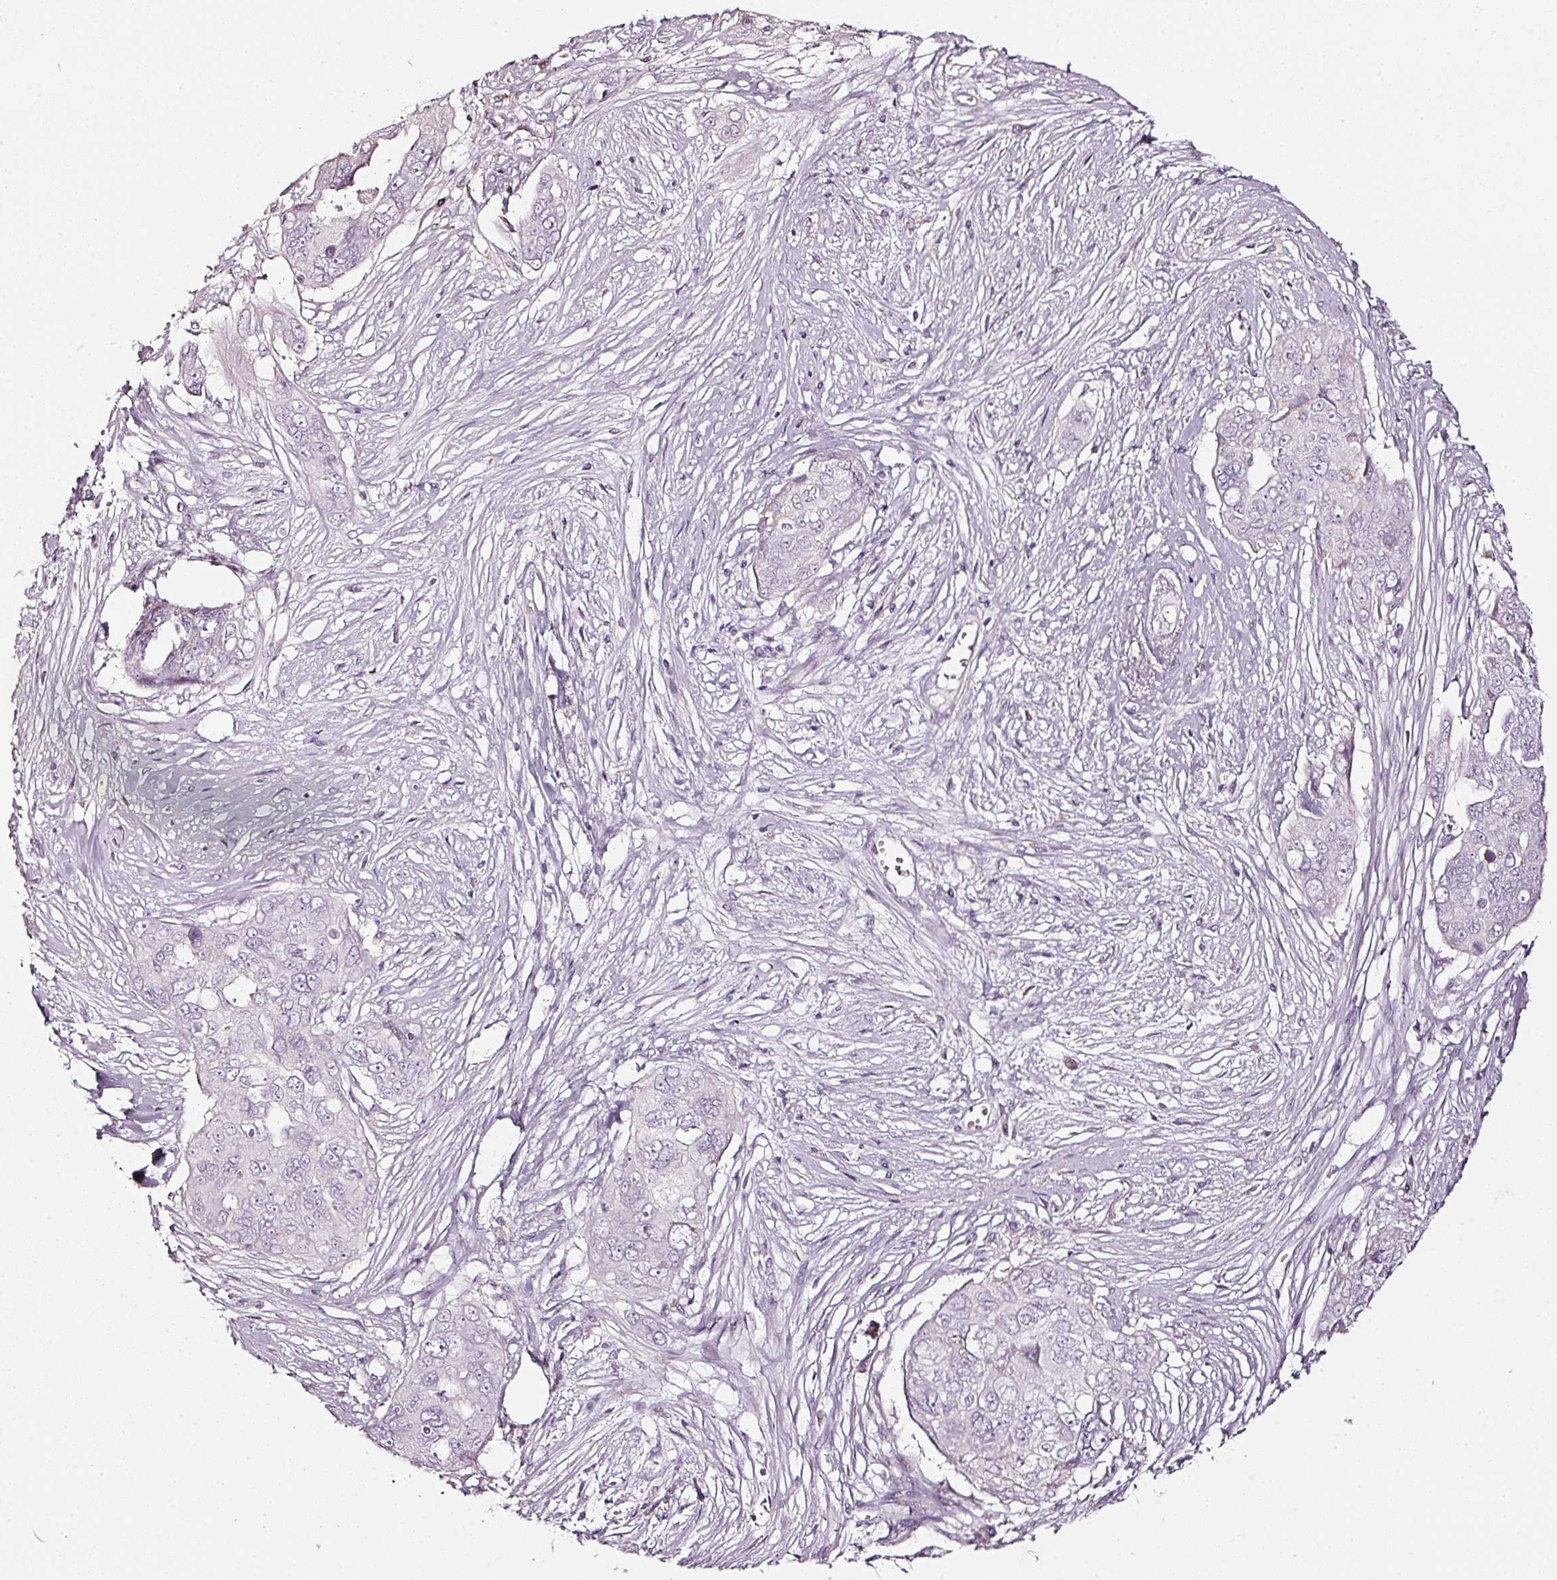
{"staining": {"intensity": "negative", "quantity": "none", "location": "none"}, "tissue": "ovarian cancer", "cell_type": "Tumor cells", "image_type": "cancer", "snomed": [{"axis": "morphology", "description": "Carcinoma, endometroid"}, {"axis": "topography", "description": "Ovary"}], "caption": "The micrograph shows no significant positivity in tumor cells of ovarian endometroid carcinoma.", "gene": "SDF4", "patient": {"sex": "female", "age": 70}}